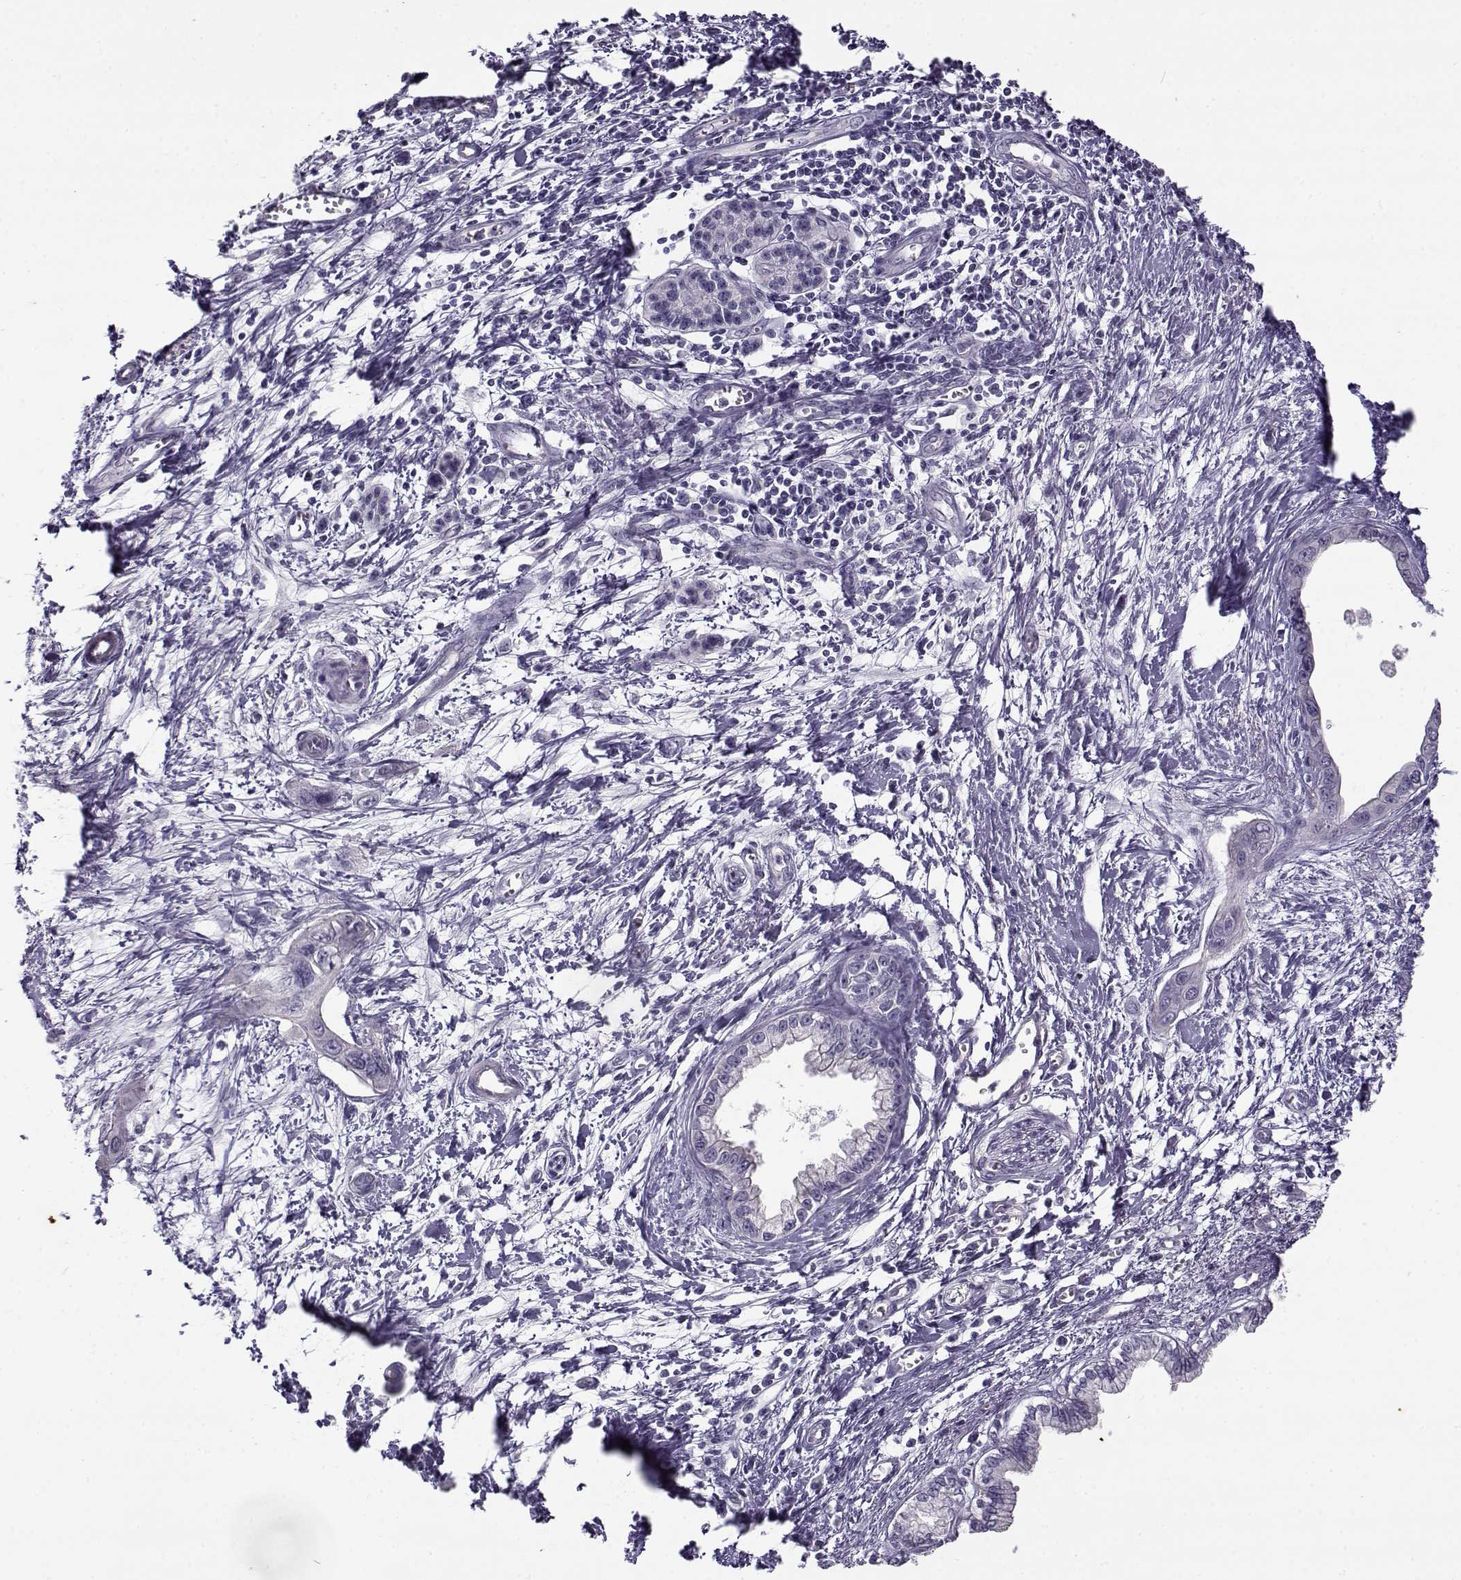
{"staining": {"intensity": "negative", "quantity": "none", "location": "none"}, "tissue": "pancreatic cancer", "cell_type": "Tumor cells", "image_type": "cancer", "snomed": [{"axis": "morphology", "description": "Adenocarcinoma, NOS"}, {"axis": "topography", "description": "Pancreas"}], "caption": "Immunohistochemistry of human adenocarcinoma (pancreatic) displays no expression in tumor cells. (DAB (3,3'-diaminobenzidine) immunohistochemistry (IHC) with hematoxylin counter stain).", "gene": "TEX55", "patient": {"sex": "male", "age": 60}}